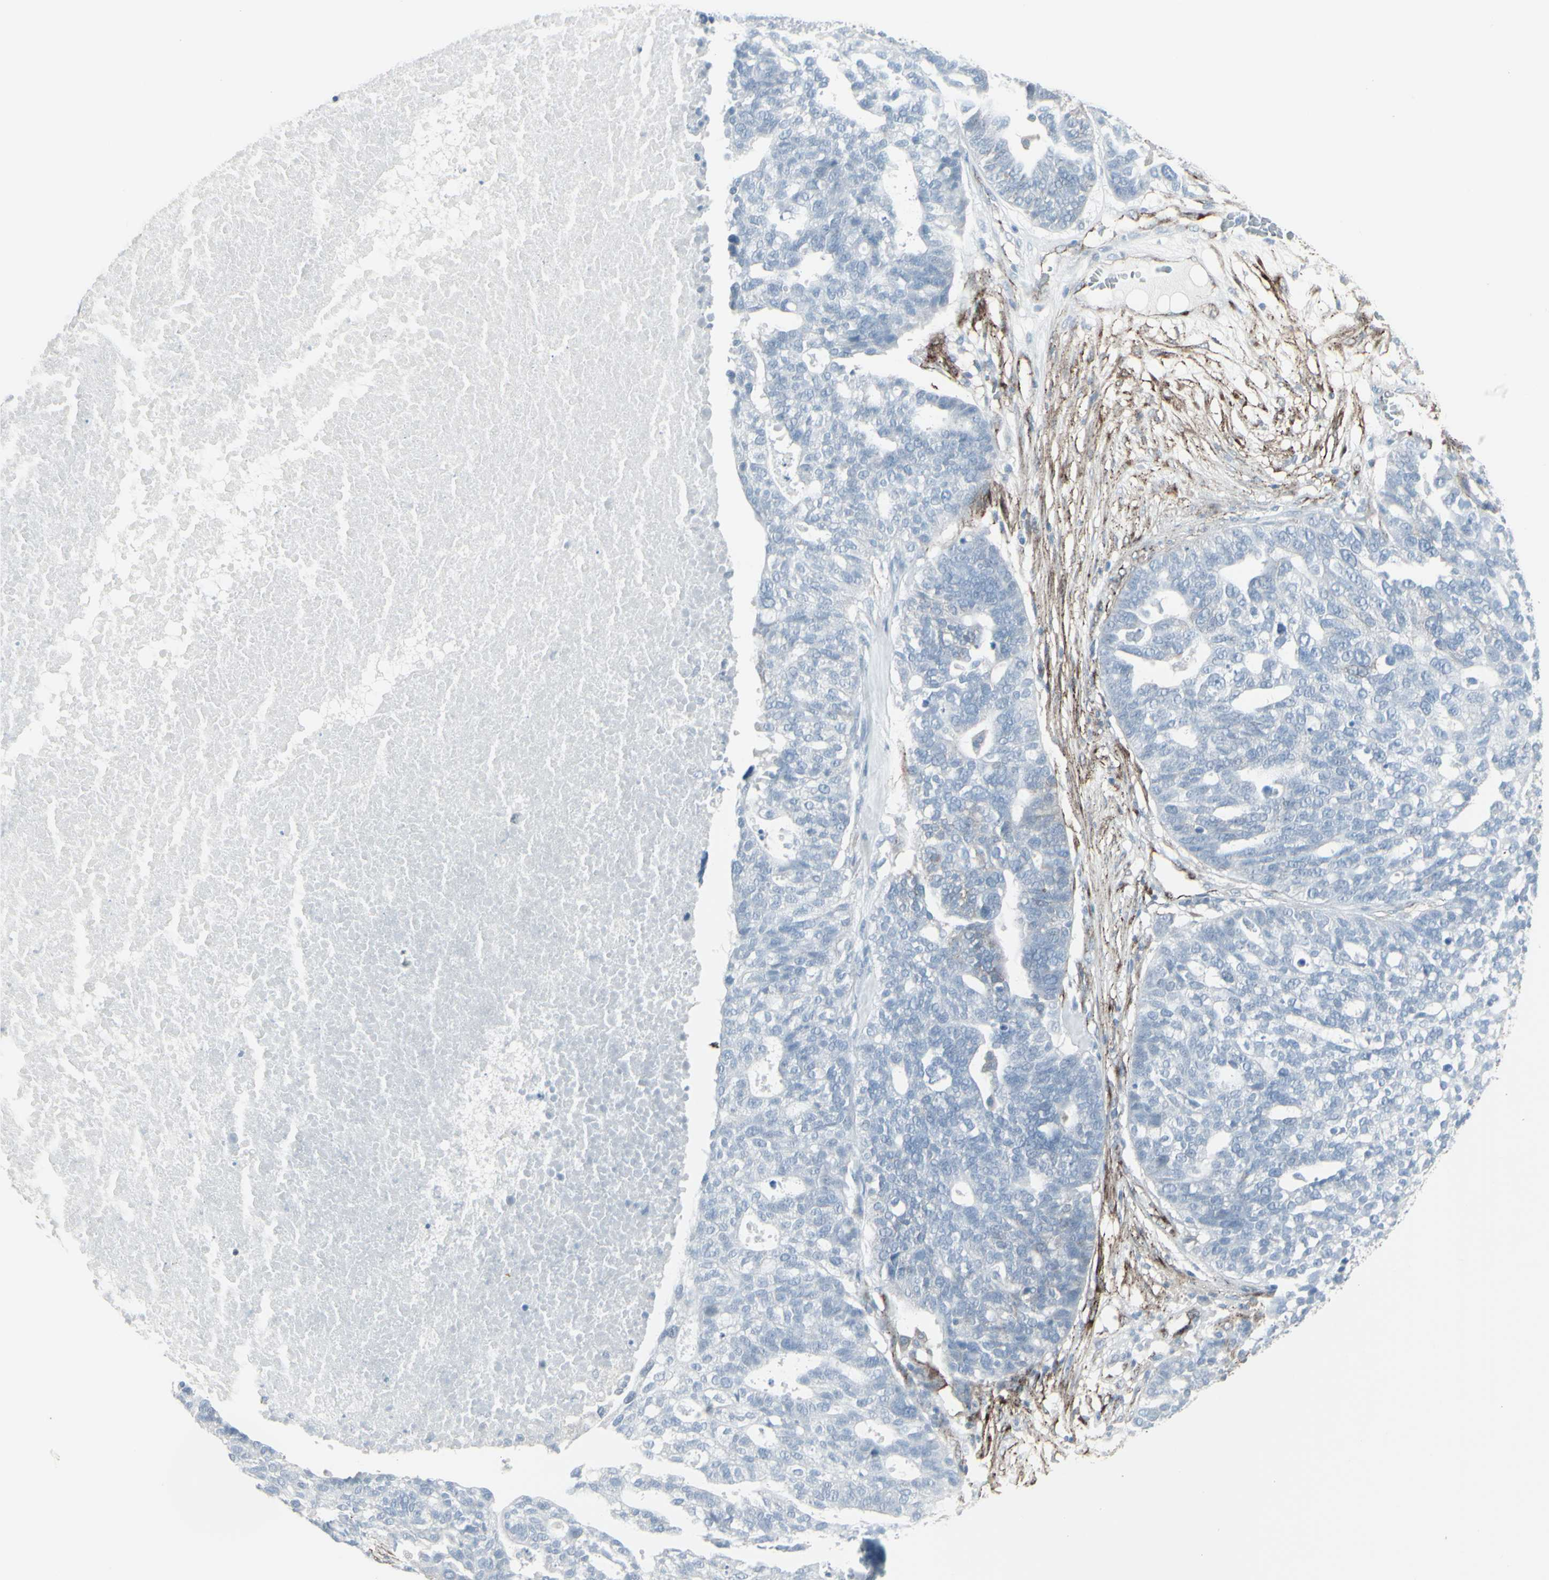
{"staining": {"intensity": "negative", "quantity": "none", "location": "none"}, "tissue": "ovarian cancer", "cell_type": "Tumor cells", "image_type": "cancer", "snomed": [{"axis": "morphology", "description": "Cystadenocarcinoma, serous, NOS"}, {"axis": "topography", "description": "Ovary"}], "caption": "This histopathology image is of ovarian cancer (serous cystadenocarcinoma) stained with IHC to label a protein in brown with the nuclei are counter-stained blue. There is no positivity in tumor cells.", "gene": "GJA1", "patient": {"sex": "female", "age": 59}}